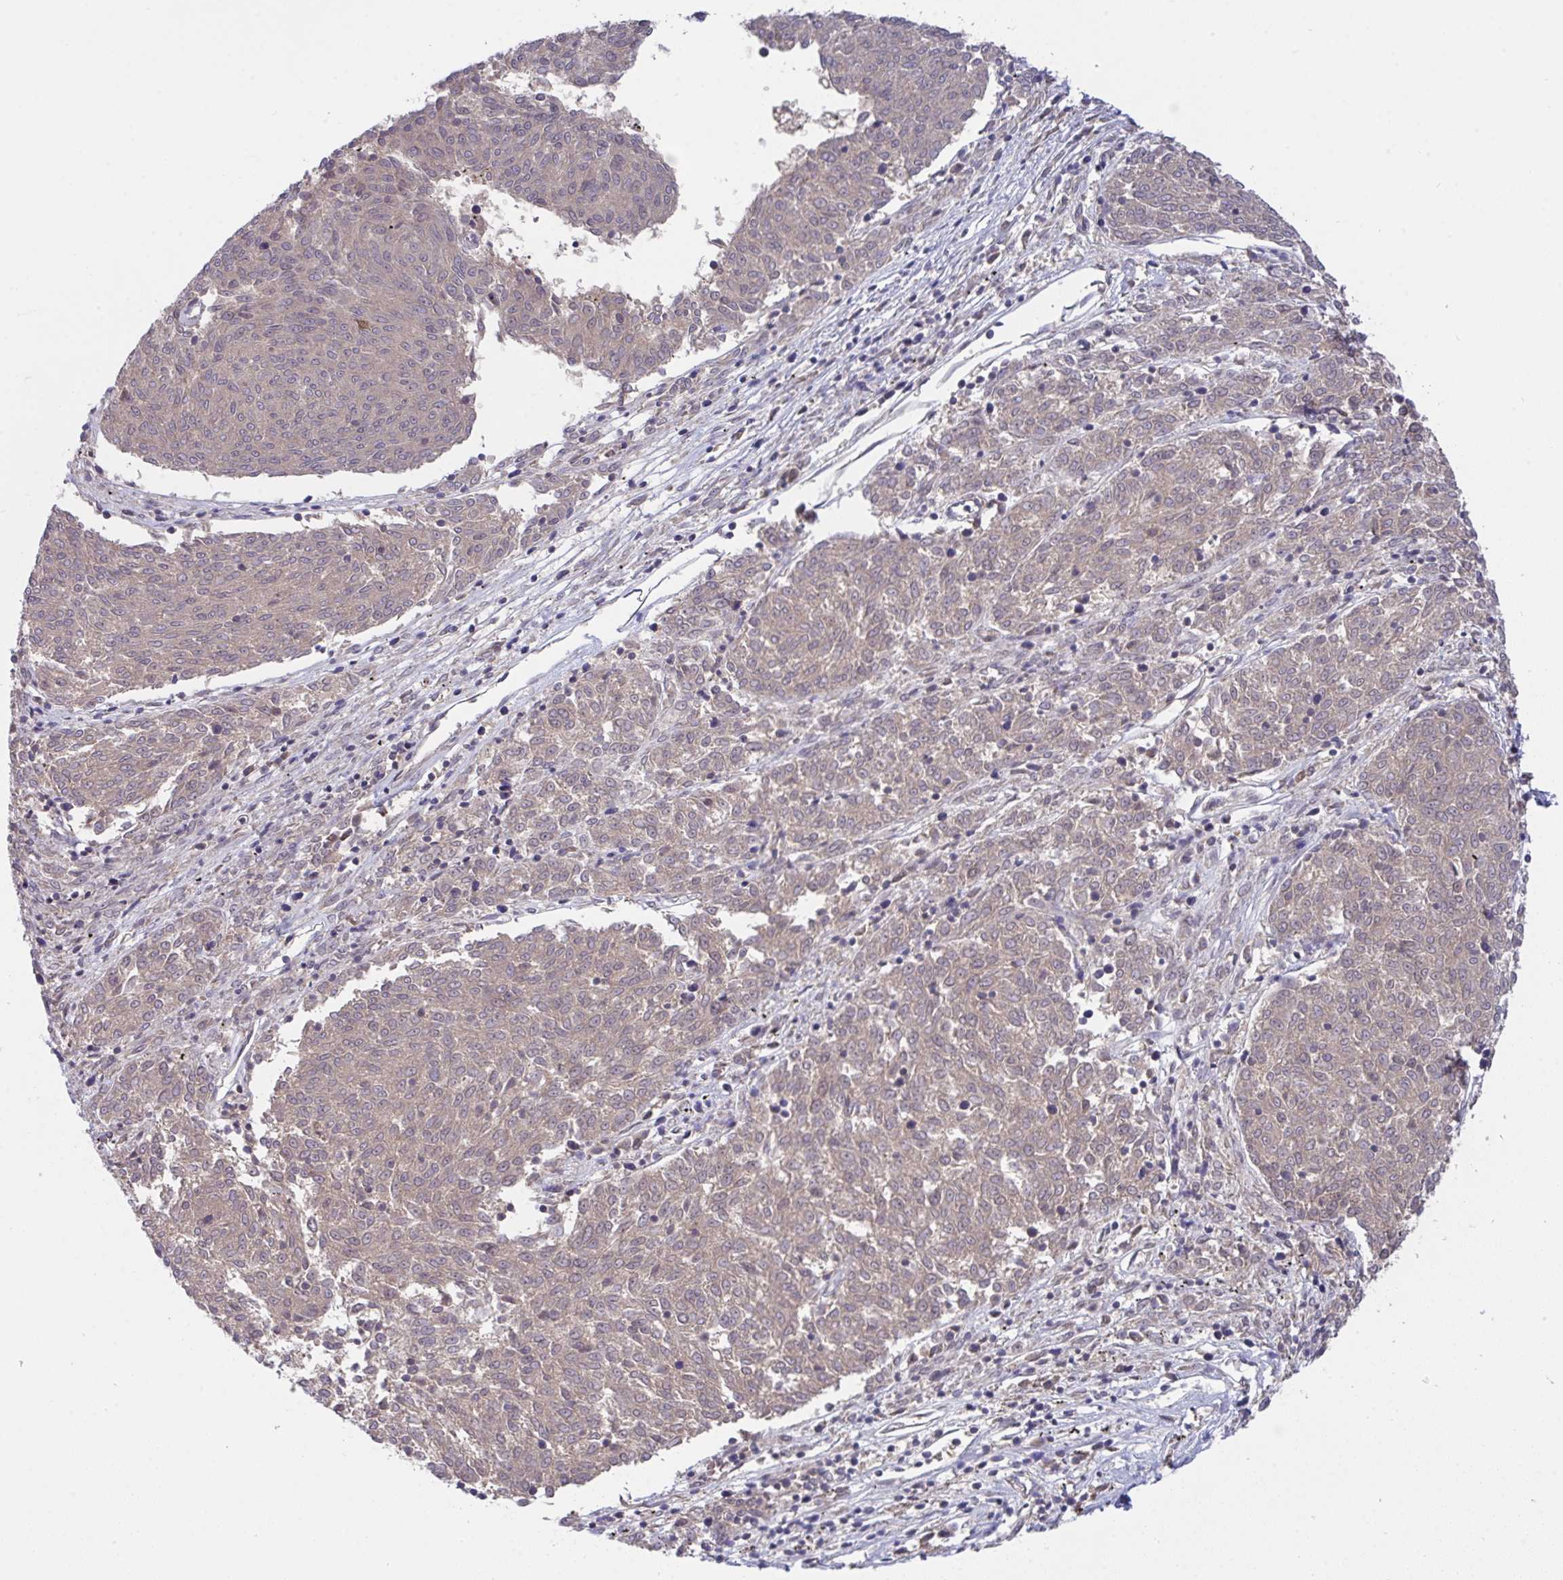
{"staining": {"intensity": "weak", "quantity": ">75%", "location": "cytoplasmic/membranous"}, "tissue": "melanoma", "cell_type": "Tumor cells", "image_type": "cancer", "snomed": [{"axis": "morphology", "description": "Malignant melanoma, NOS"}, {"axis": "topography", "description": "Skin"}], "caption": "Melanoma stained for a protein (brown) demonstrates weak cytoplasmic/membranous positive expression in approximately >75% of tumor cells.", "gene": "L3HYPDH", "patient": {"sex": "female", "age": 72}}